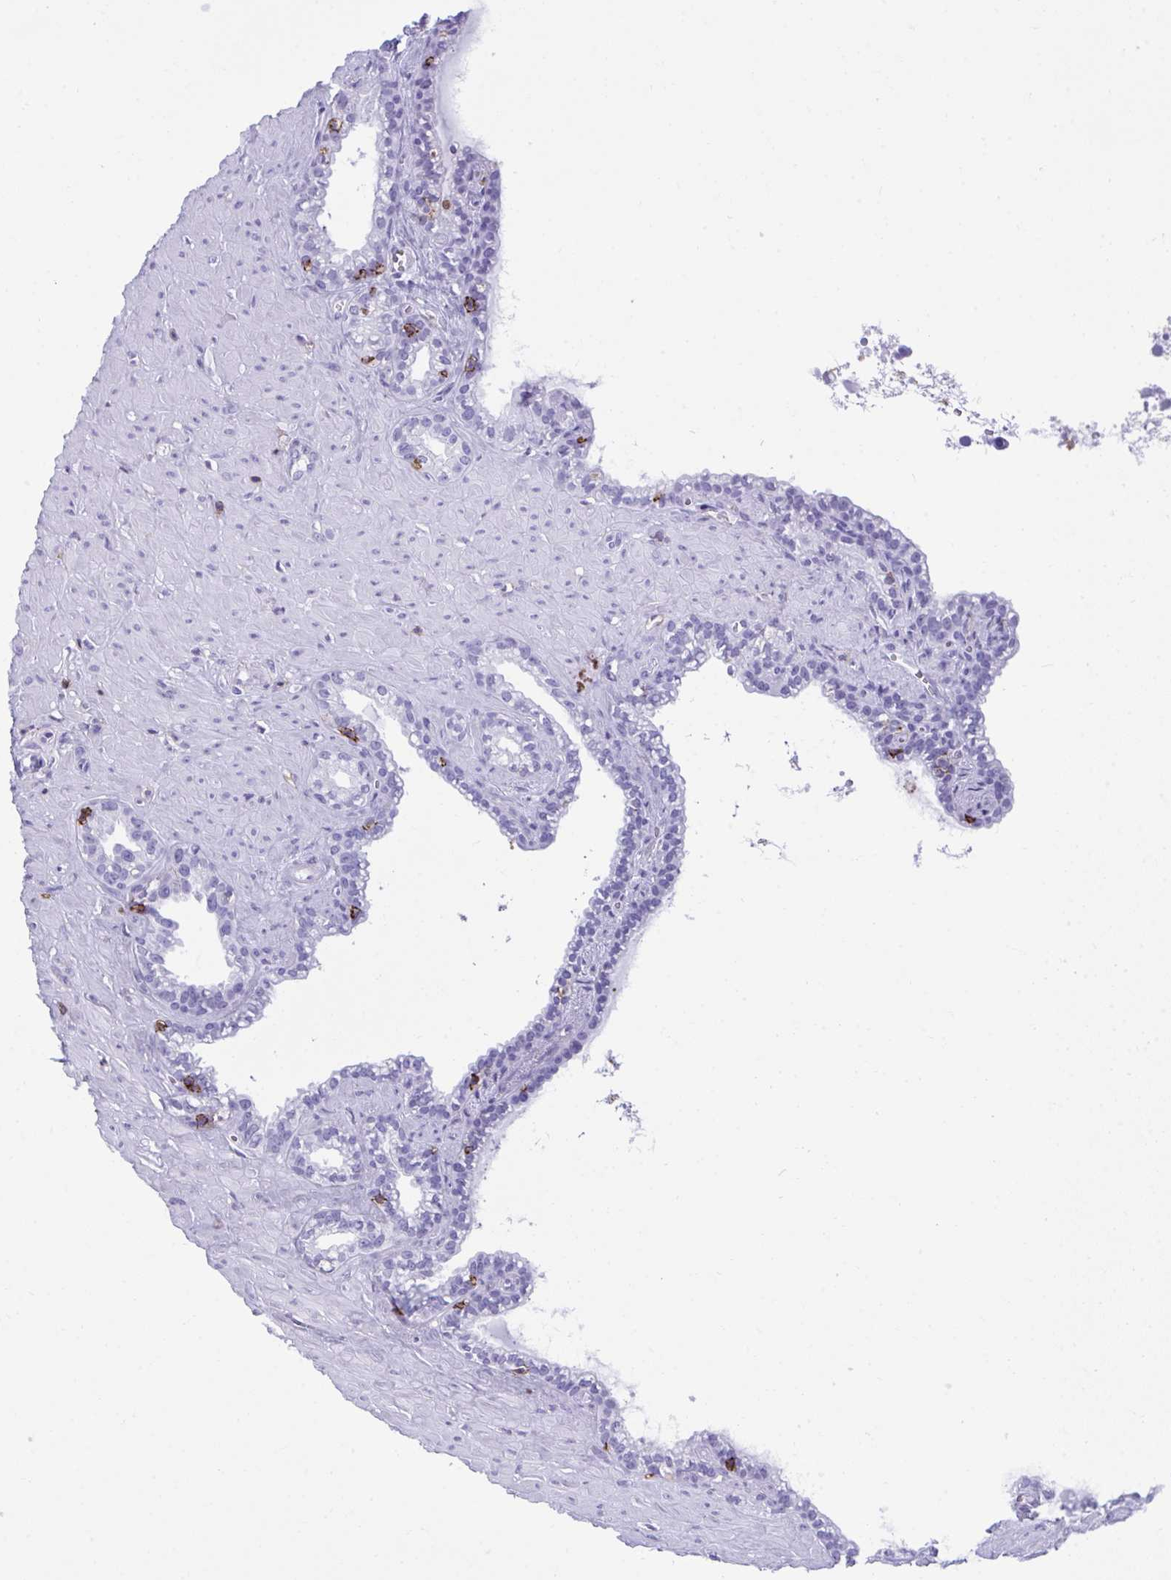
{"staining": {"intensity": "negative", "quantity": "none", "location": "none"}, "tissue": "seminal vesicle", "cell_type": "Glandular cells", "image_type": "normal", "snomed": [{"axis": "morphology", "description": "Normal tissue, NOS"}, {"axis": "topography", "description": "Seminal veicle"}], "caption": "This is a image of IHC staining of unremarkable seminal vesicle, which shows no staining in glandular cells. (DAB (3,3'-diaminobenzidine) immunohistochemistry with hematoxylin counter stain).", "gene": "SPN", "patient": {"sex": "male", "age": 76}}